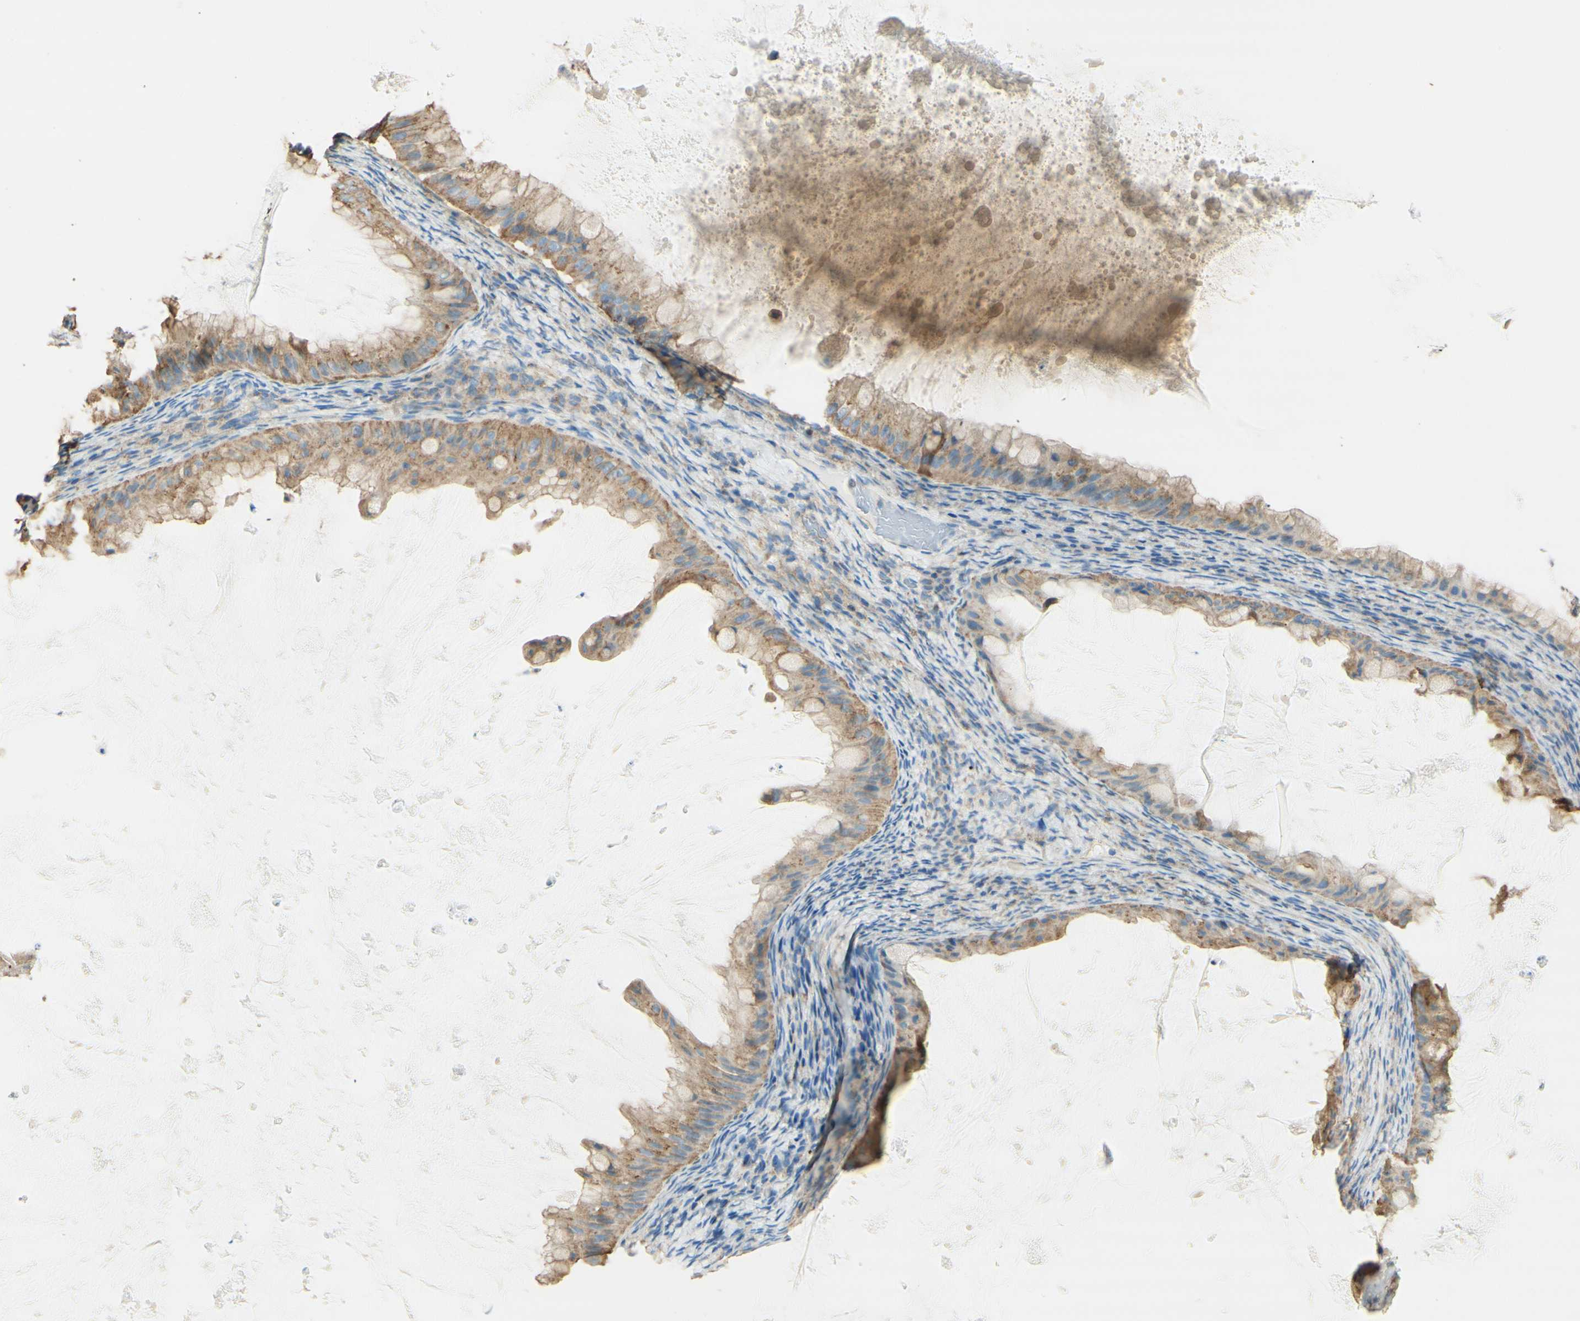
{"staining": {"intensity": "weak", "quantity": ">75%", "location": "cytoplasmic/membranous"}, "tissue": "ovarian cancer", "cell_type": "Tumor cells", "image_type": "cancer", "snomed": [{"axis": "morphology", "description": "Cystadenocarcinoma, mucinous, NOS"}, {"axis": "topography", "description": "Ovary"}], "caption": "There is low levels of weak cytoplasmic/membranous positivity in tumor cells of ovarian mucinous cystadenocarcinoma, as demonstrated by immunohistochemical staining (brown color).", "gene": "CLTC", "patient": {"sex": "female", "age": 61}}